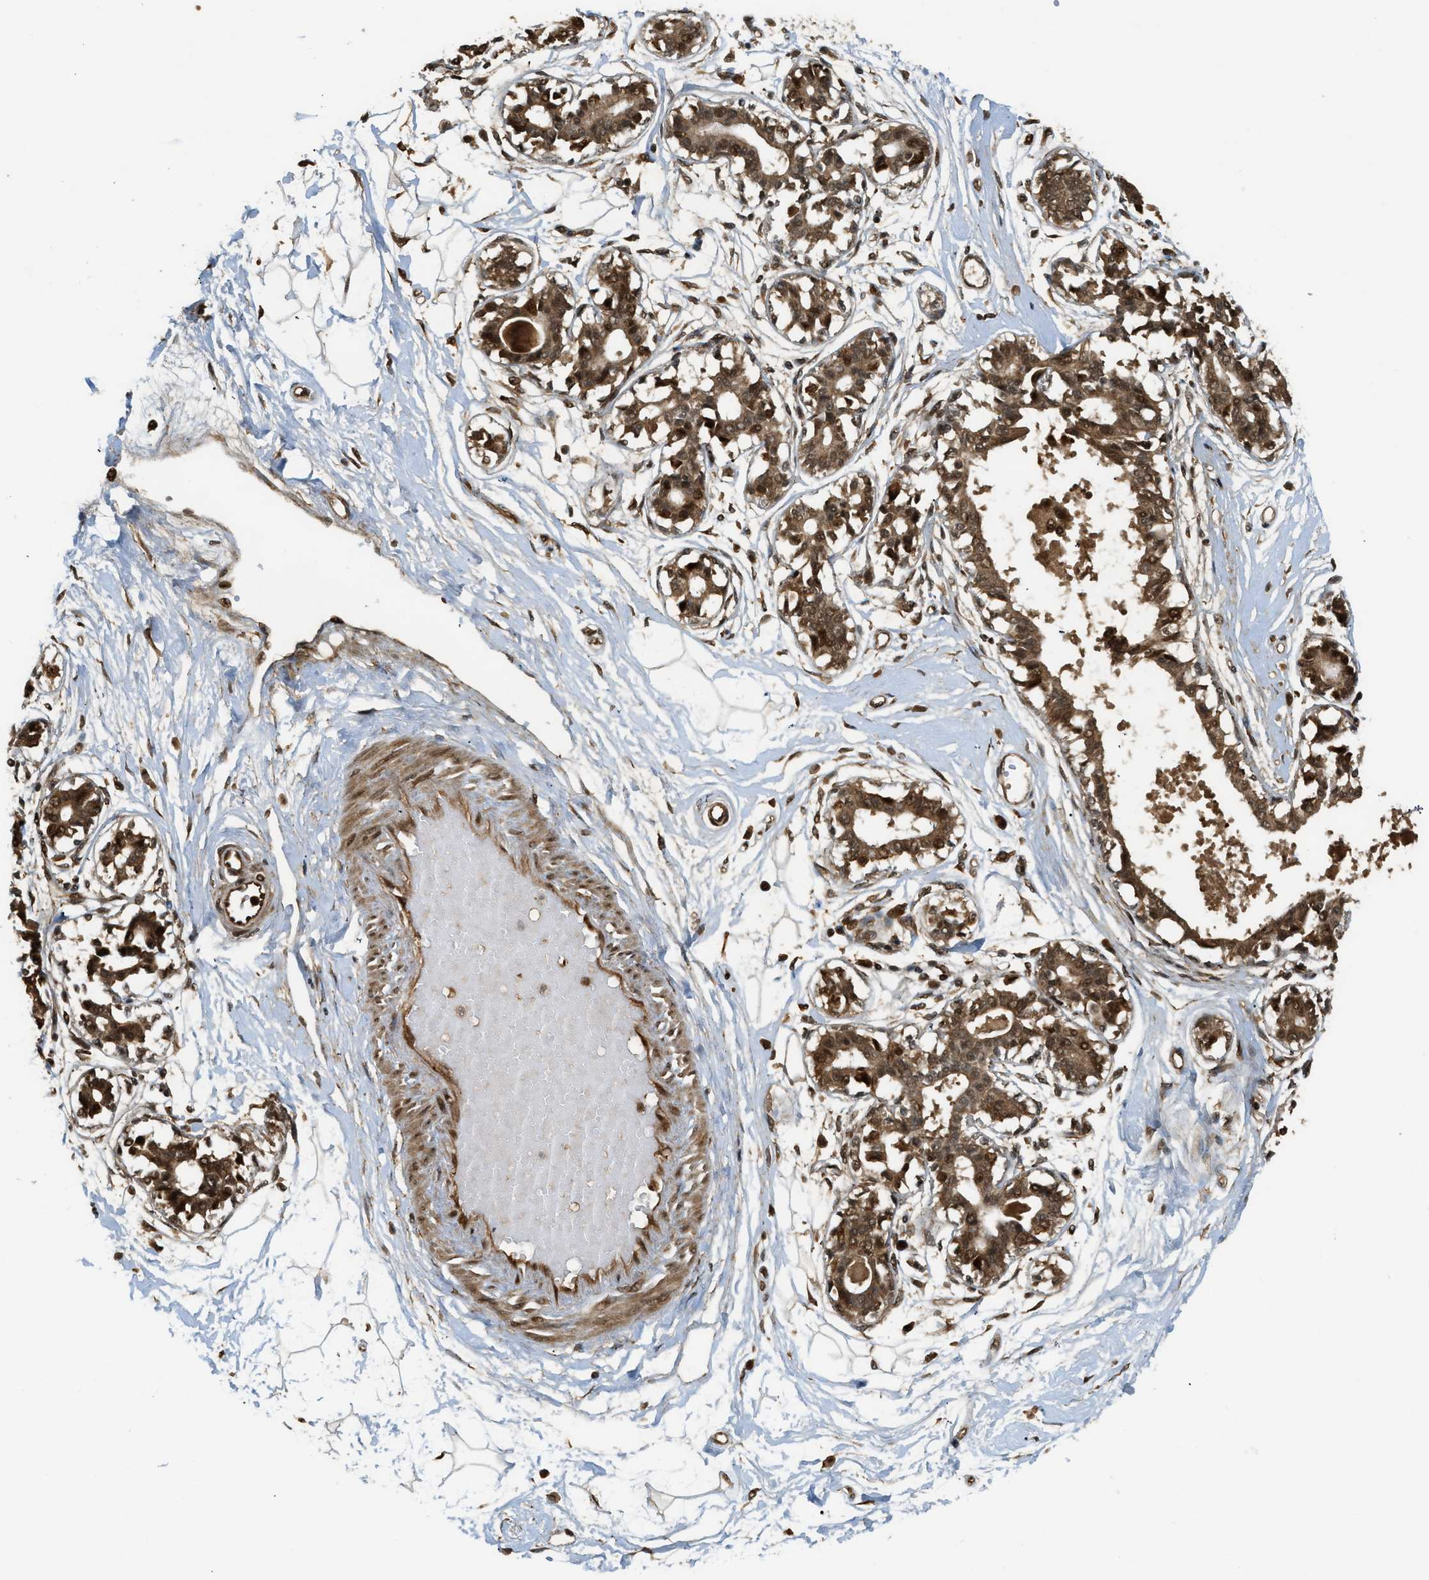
{"staining": {"intensity": "moderate", "quantity": ">75%", "location": "nuclear"}, "tissue": "breast", "cell_type": "Adipocytes", "image_type": "normal", "snomed": [{"axis": "morphology", "description": "Normal tissue, NOS"}, {"axis": "topography", "description": "Breast"}], "caption": "A high-resolution image shows IHC staining of normal breast, which exhibits moderate nuclear expression in approximately >75% of adipocytes.", "gene": "EIF2AK3", "patient": {"sex": "female", "age": 45}}